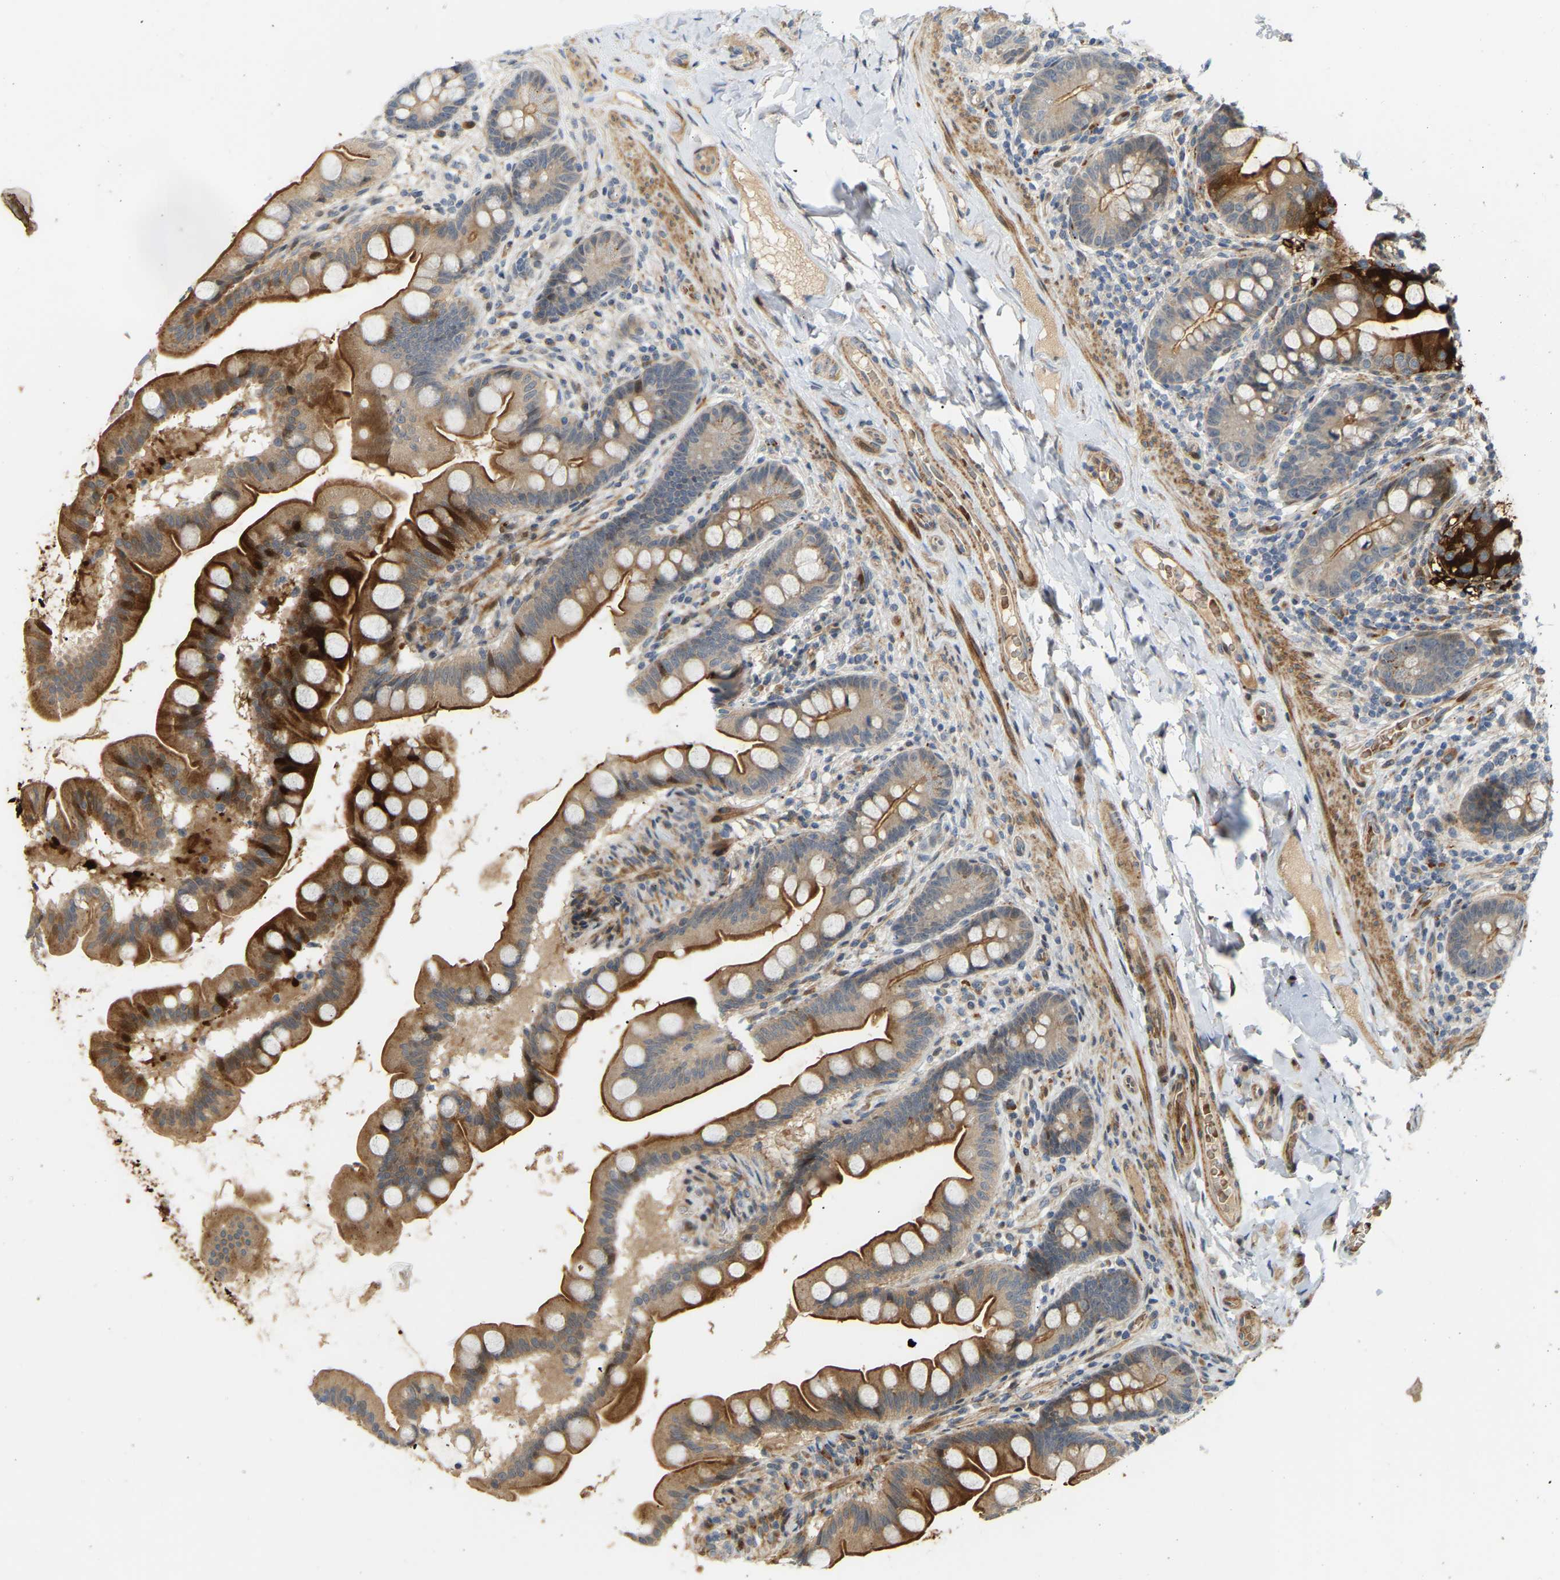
{"staining": {"intensity": "strong", "quantity": ">75%", "location": "cytoplasmic/membranous"}, "tissue": "small intestine", "cell_type": "Glandular cells", "image_type": "normal", "snomed": [{"axis": "morphology", "description": "Normal tissue, NOS"}, {"axis": "topography", "description": "Small intestine"}], "caption": "Glandular cells display strong cytoplasmic/membranous expression in about >75% of cells in benign small intestine. (Stains: DAB (3,3'-diaminobenzidine) in brown, nuclei in blue, Microscopy: brightfield microscopy at high magnification).", "gene": "POGLUT2", "patient": {"sex": "female", "age": 56}}